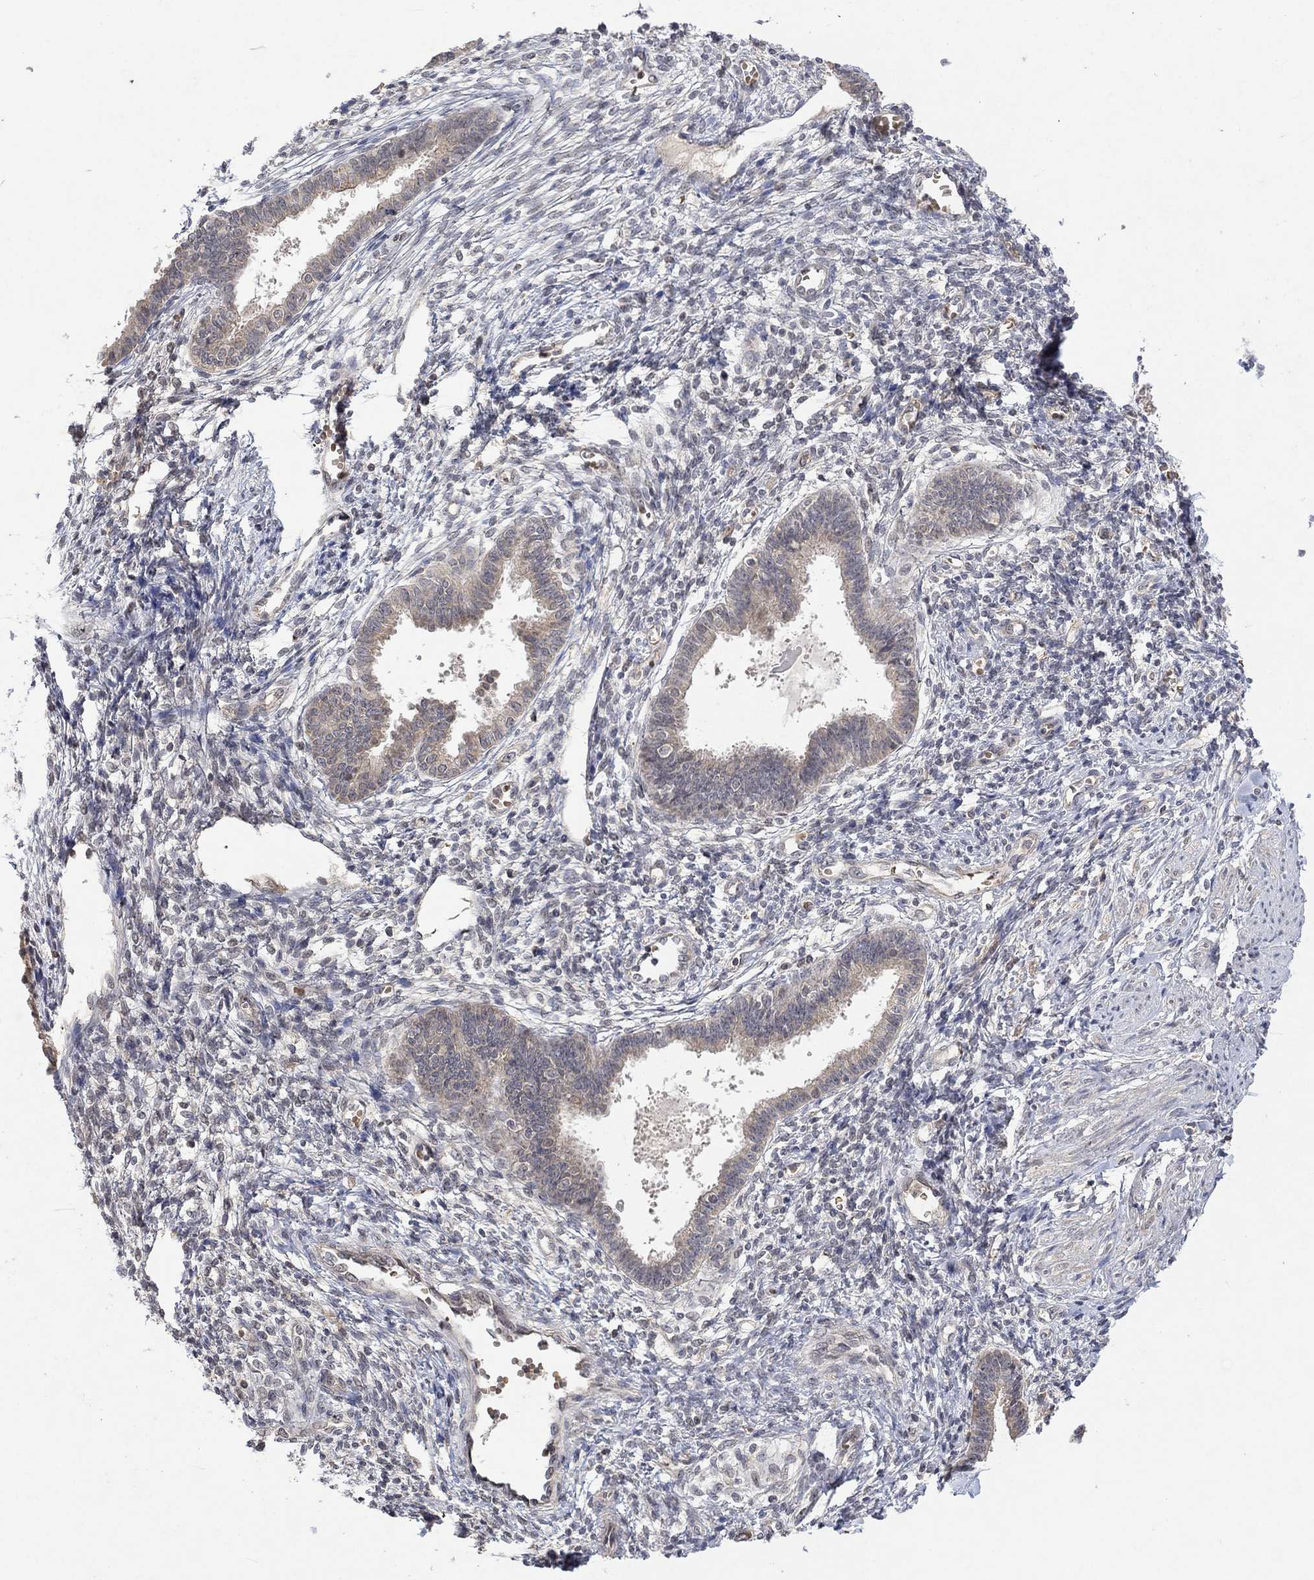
{"staining": {"intensity": "negative", "quantity": "none", "location": "none"}, "tissue": "endometrium", "cell_type": "Cells in endometrial stroma", "image_type": "normal", "snomed": [{"axis": "morphology", "description": "Normal tissue, NOS"}, {"axis": "topography", "description": "Cervix"}, {"axis": "topography", "description": "Endometrium"}], "caption": "Histopathology image shows no protein expression in cells in endometrial stroma of benign endometrium. Brightfield microscopy of immunohistochemistry stained with DAB (brown) and hematoxylin (blue), captured at high magnification.", "gene": "GRIN2D", "patient": {"sex": "female", "age": 37}}